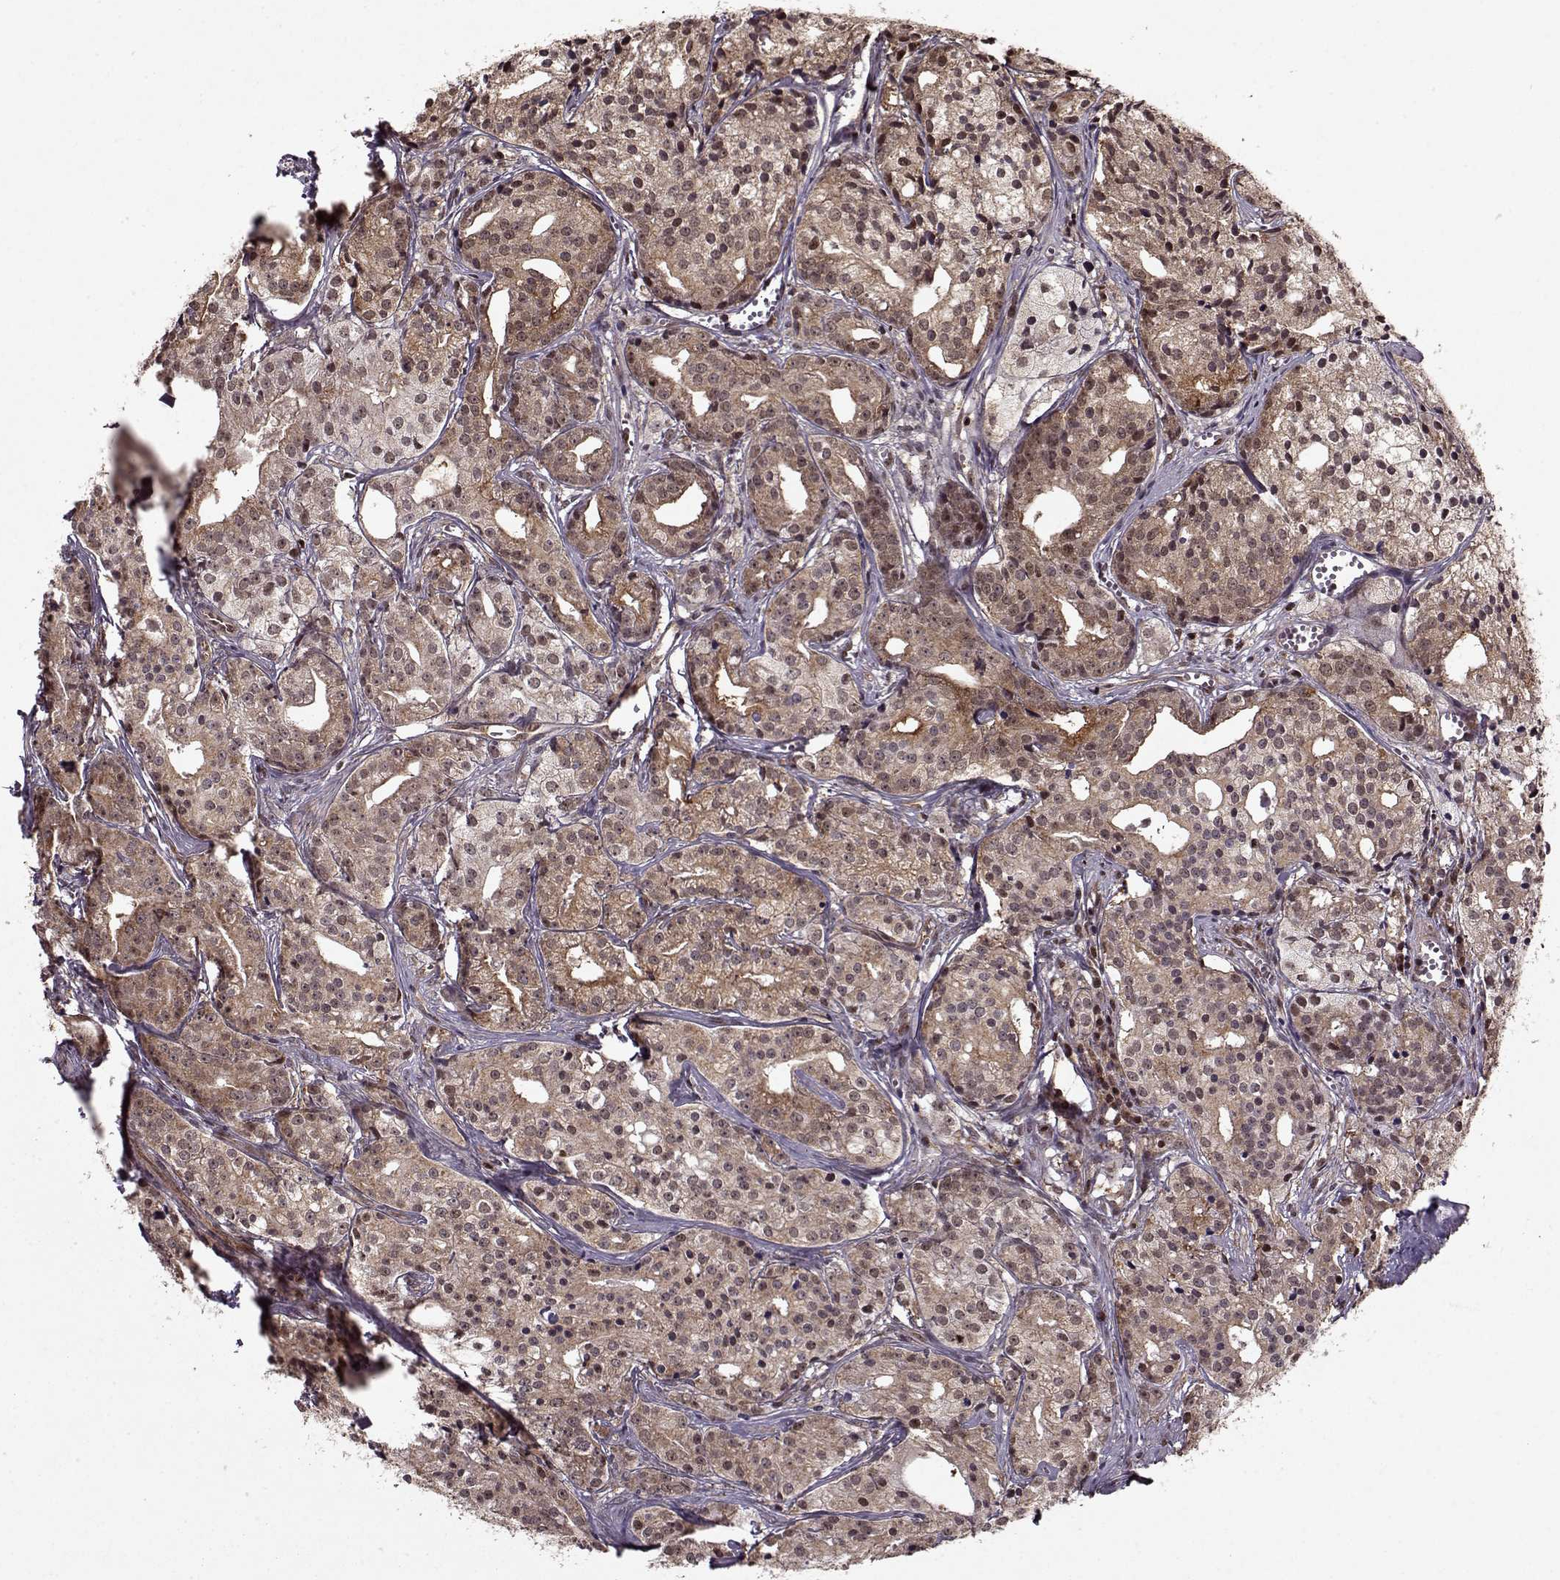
{"staining": {"intensity": "weak", "quantity": ">75%", "location": "cytoplasmic/membranous,nuclear"}, "tissue": "prostate cancer", "cell_type": "Tumor cells", "image_type": "cancer", "snomed": [{"axis": "morphology", "description": "Adenocarcinoma, Medium grade"}, {"axis": "topography", "description": "Prostate"}], "caption": "Immunohistochemical staining of prostate cancer reveals low levels of weak cytoplasmic/membranous and nuclear protein staining in approximately >75% of tumor cells. The protein of interest is shown in brown color, while the nuclei are stained blue.", "gene": "PSMA7", "patient": {"sex": "male", "age": 74}}